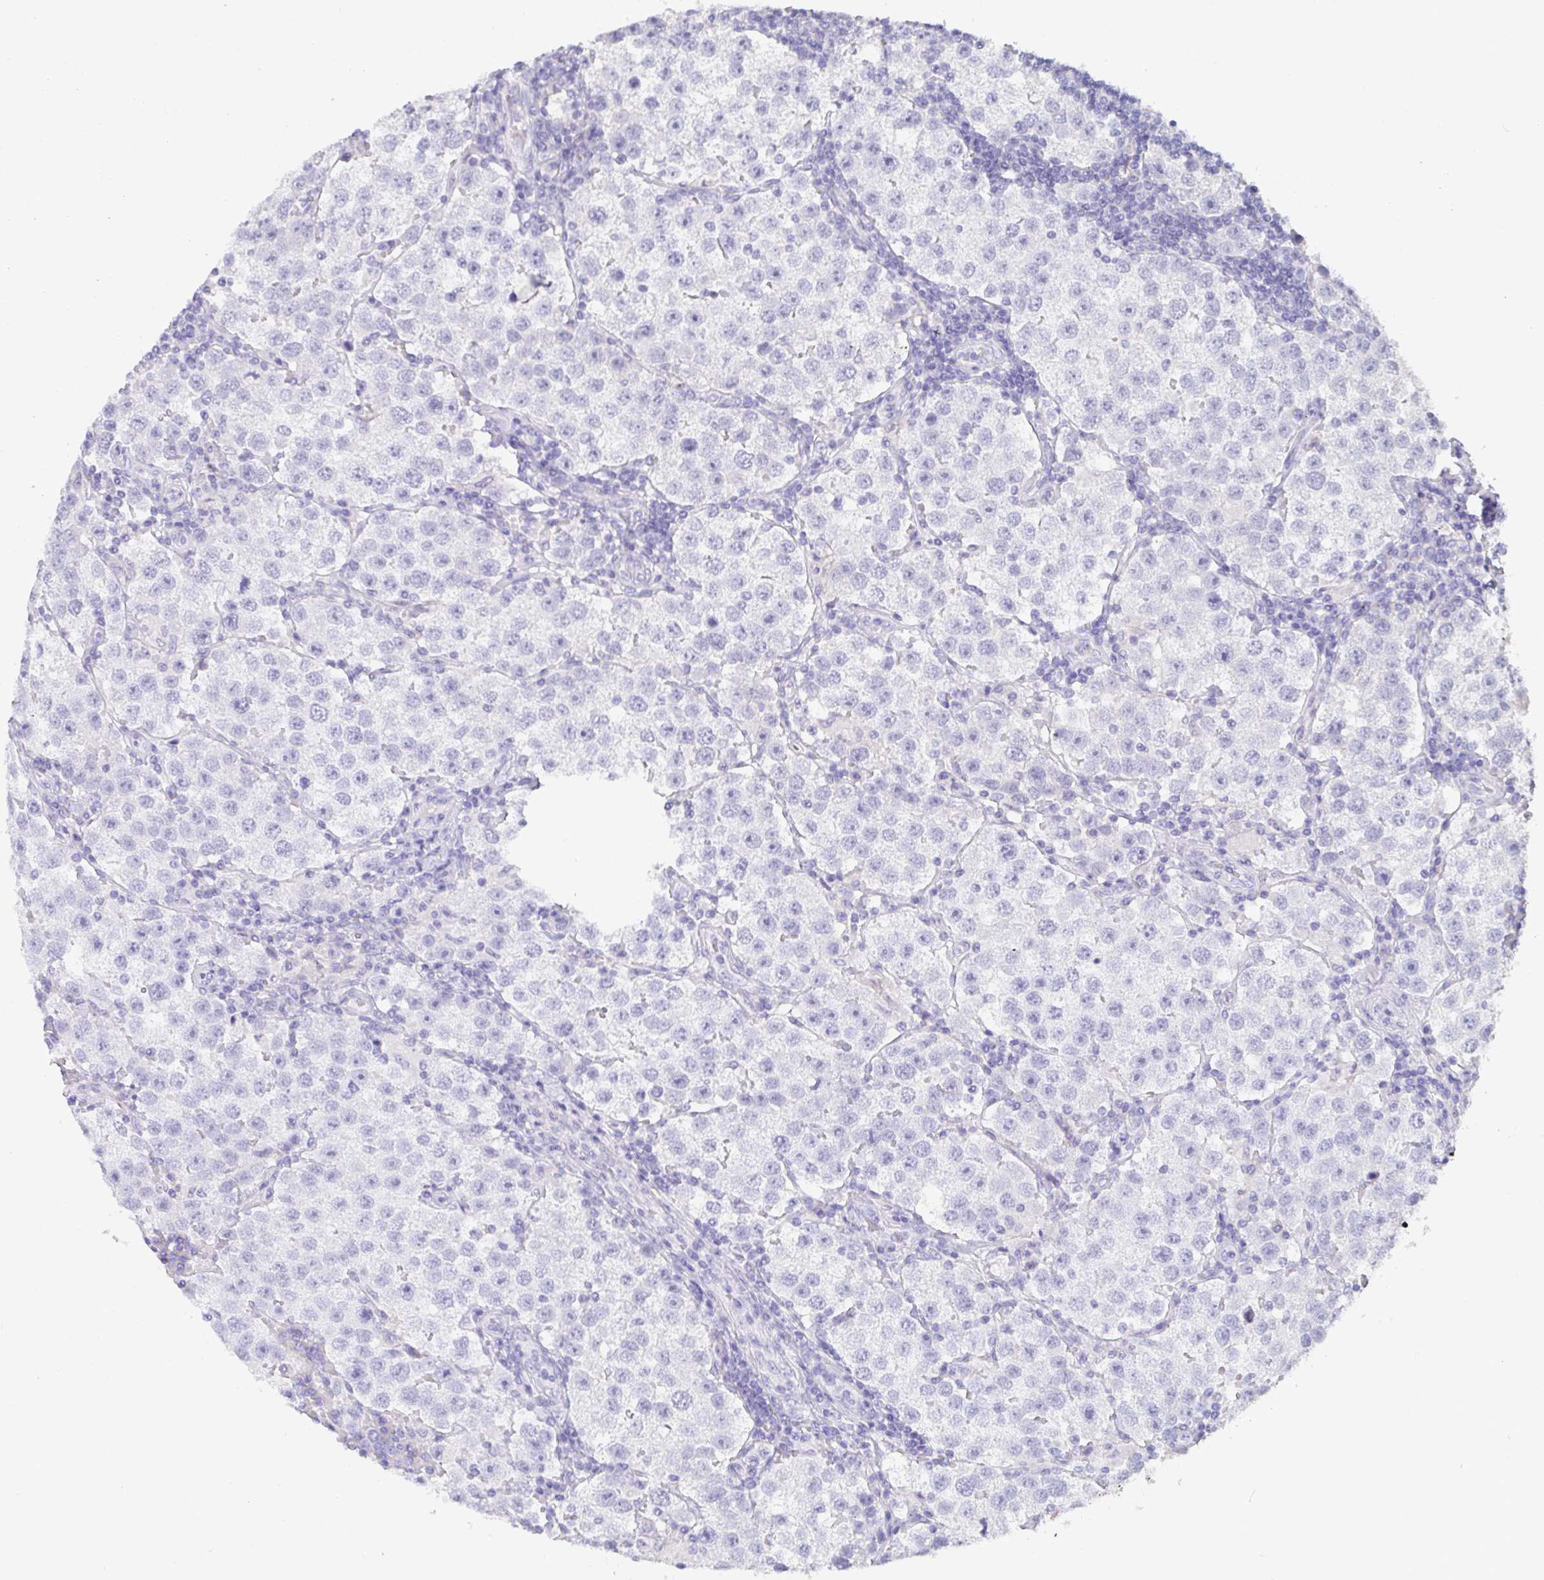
{"staining": {"intensity": "negative", "quantity": "none", "location": "none"}, "tissue": "testis cancer", "cell_type": "Tumor cells", "image_type": "cancer", "snomed": [{"axis": "morphology", "description": "Seminoma, NOS"}, {"axis": "topography", "description": "Testis"}], "caption": "Immunohistochemistry (IHC) of human testis cancer (seminoma) reveals no positivity in tumor cells.", "gene": "TMEM241", "patient": {"sex": "male", "age": 37}}